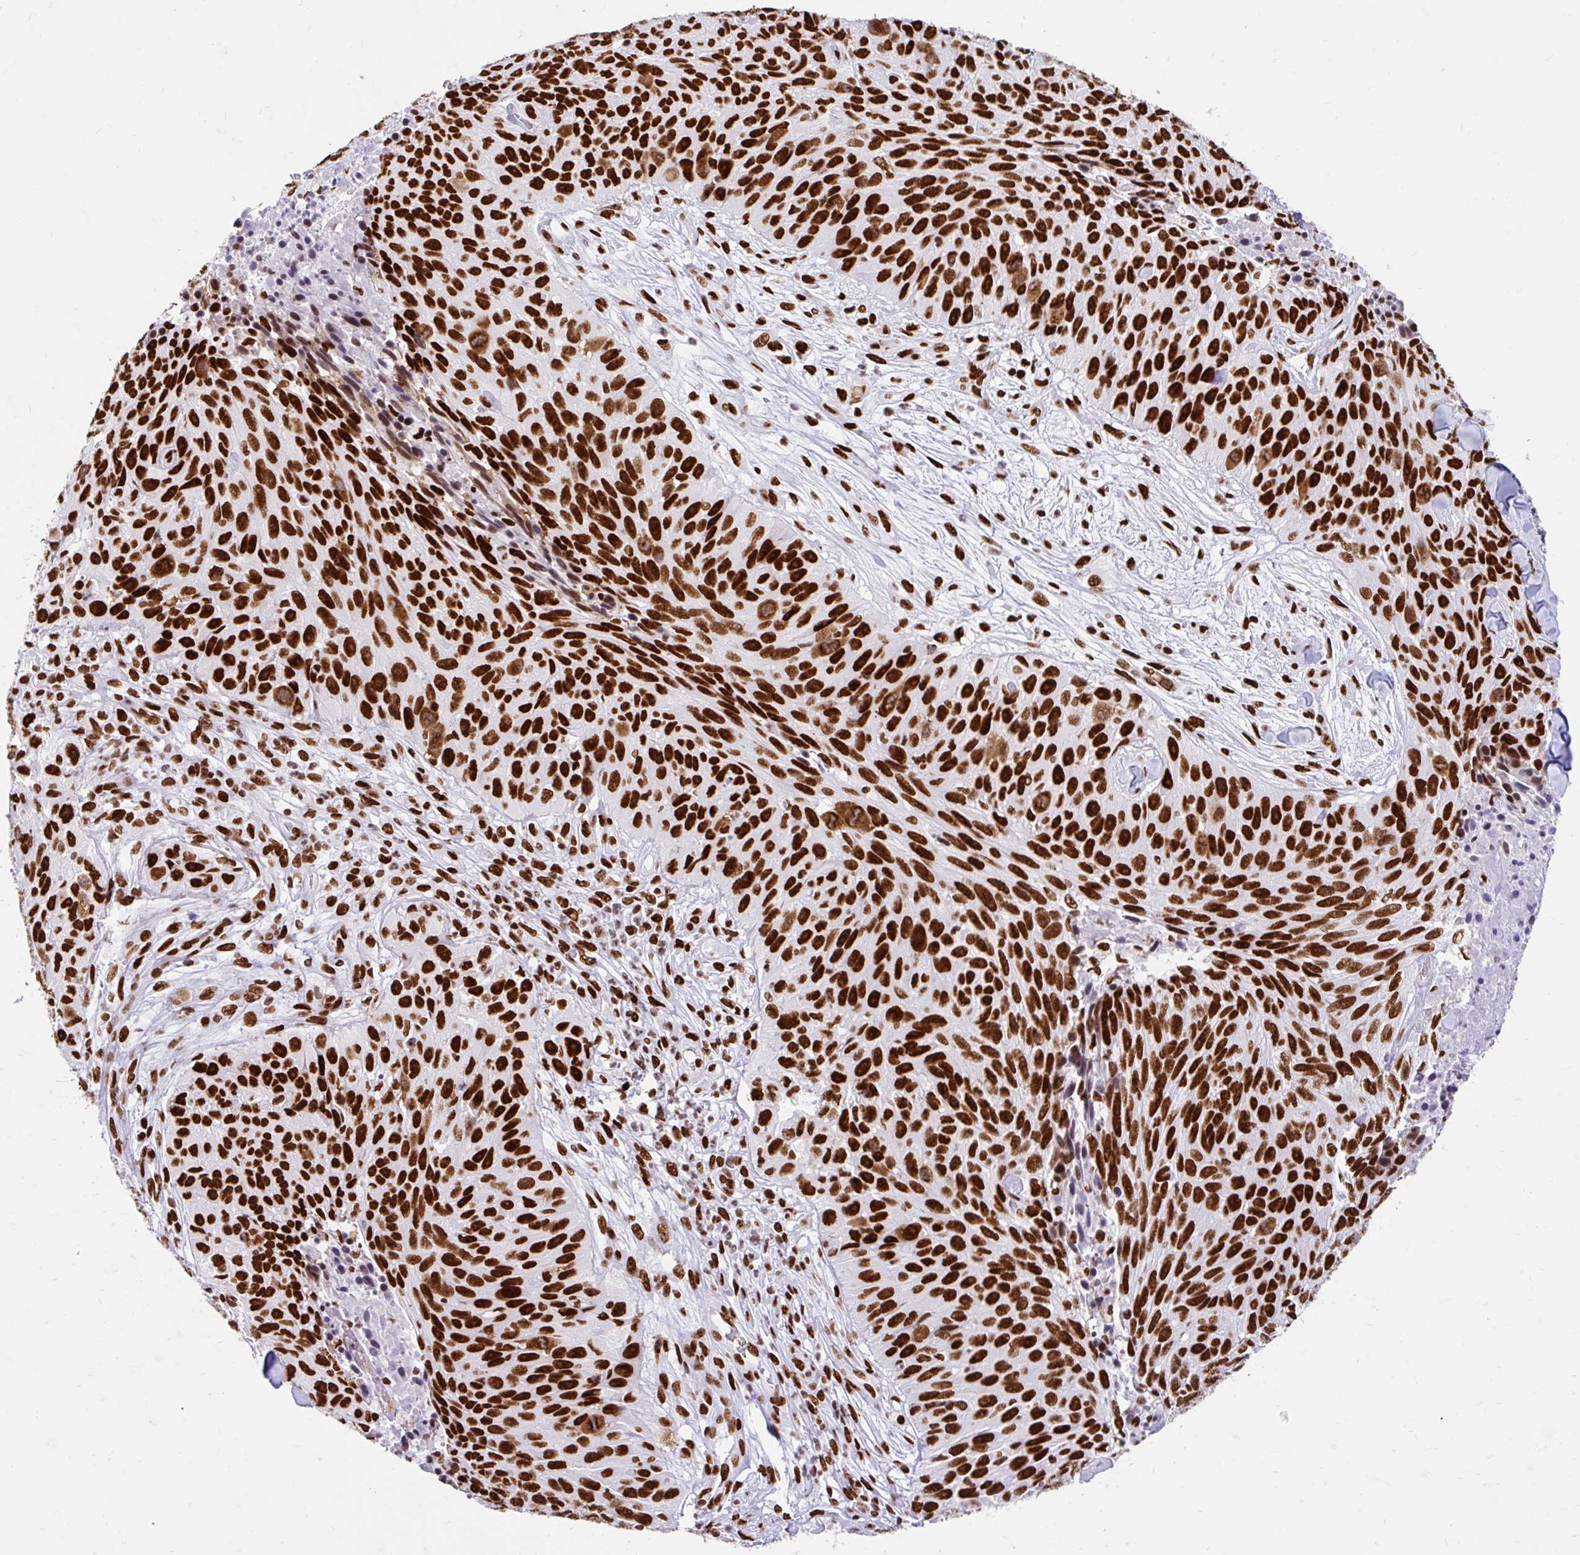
{"staining": {"intensity": "strong", "quantity": ">75%", "location": "nuclear"}, "tissue": "skin cancer", "cell_type": "Tumor cells", "image_type": "cancer", "snomed": [{"axis": "morphology", "description": "Squamous cell carcinoma, NOS"}, {"axis": "topography", "description": "Skin"}], "caption": "DAB (3,3'-diaminobenzidine) immunohistochemical staining of human skin squamous cell carcinoma reveals strong nuclear protein expression in approximately >75% of tumor cells.", "gene": "KHDRBS1", "patient": {"sex": "female", "age": 87}}